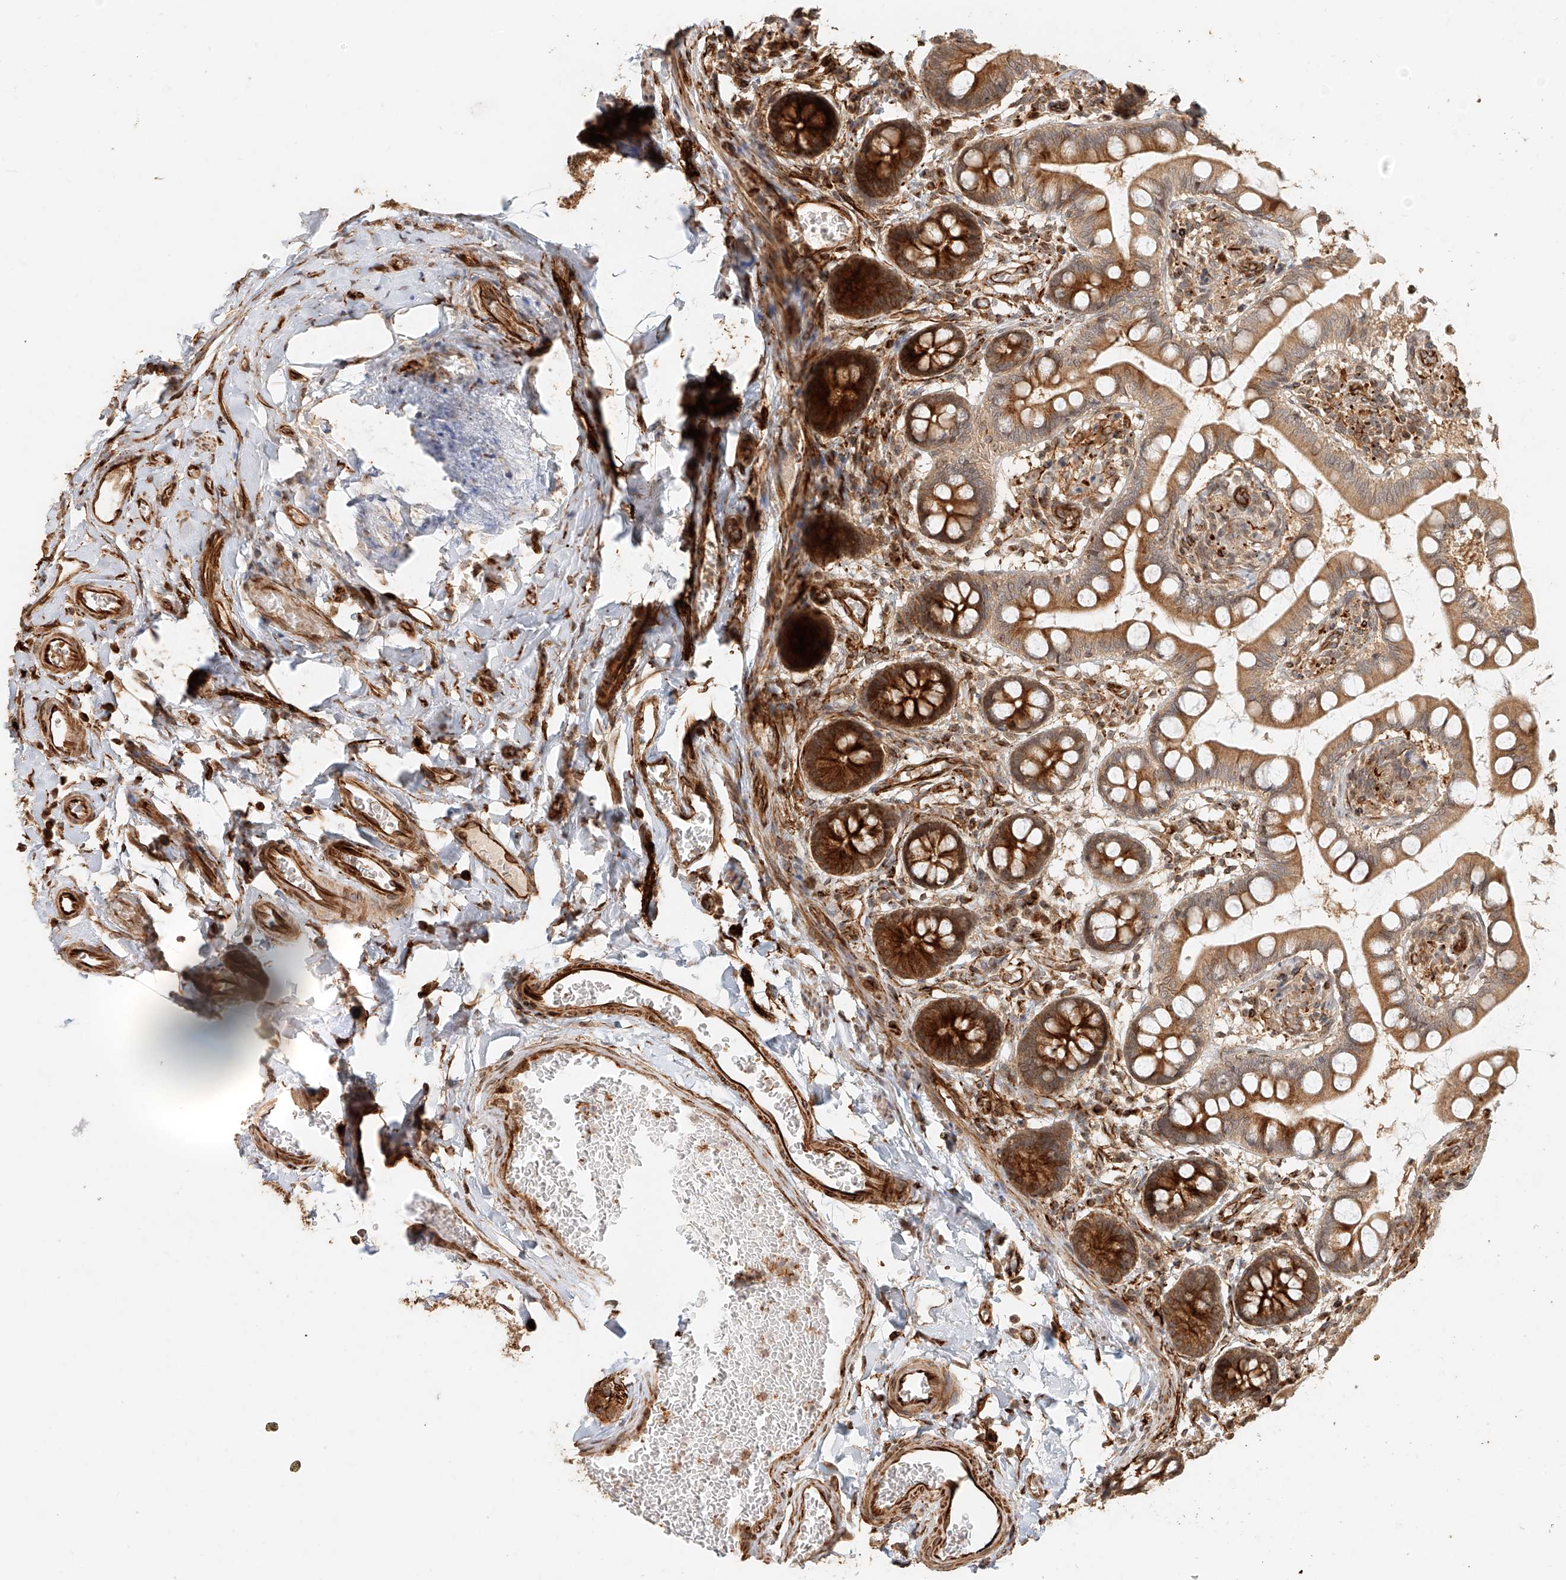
{"staining": {"intensity": "strong", "quantity": ">75%", "location": "cytoplasmic/membranous"}, "tissue": "small intestine", "cell_type": "Glandular cells", "image_type": "normal", "snomed": [{"axis": "morphology", "description": "Normal tissue, NOS"}, {"axis": "topography", "description": "Small intestine"}], "caption": "The immunohistochemical stain highlights strong cytoplasmic/membranous positivity in glandular cells of benign small intestine. The staining was performed using DAB, with brown indicating positive protein expression. Nuclei are stained blue with hematoxylin.", "gene": "NAP1L1", "patient": {"sex": "male", "age": 52}}